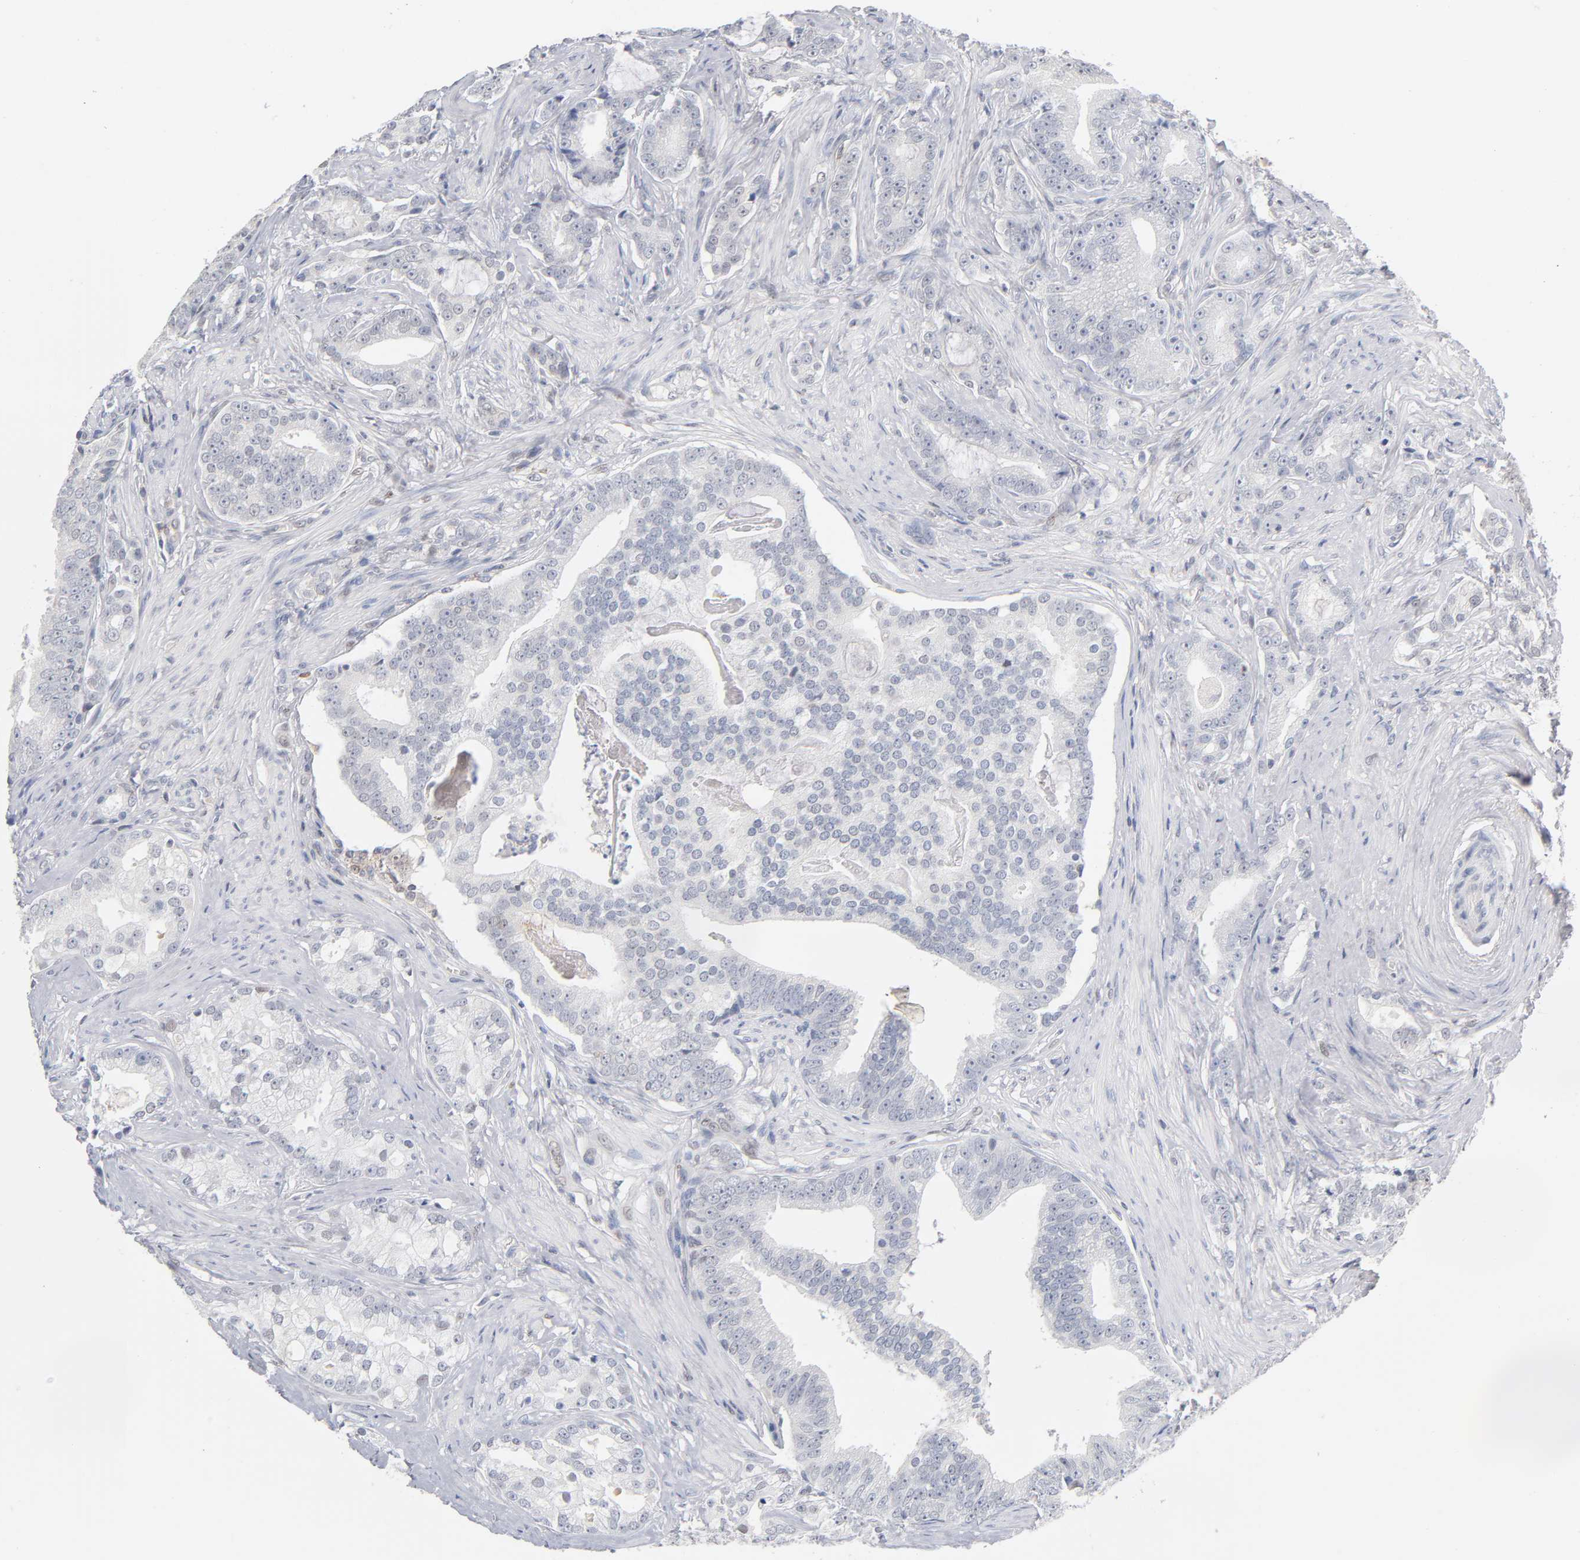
{"staining": {"intensity": "negative", "quantity": "none", "location": "none"}, "tissue": "prostate cancer", "cell_type": "Tumor cells", "image_type": "cancer", "snomed": [{"axis": "morphology", "description": "Adenocarcinoma, Low grade"}, {"axis": "topography", "description": "Prostate"}], "caption": "An image of human adenocarcinoma (low-grade) (prostate) is negative for staining in tumor cells.", "gene": "NFATC1", "patient": {"sex": "male", "age": 58}}